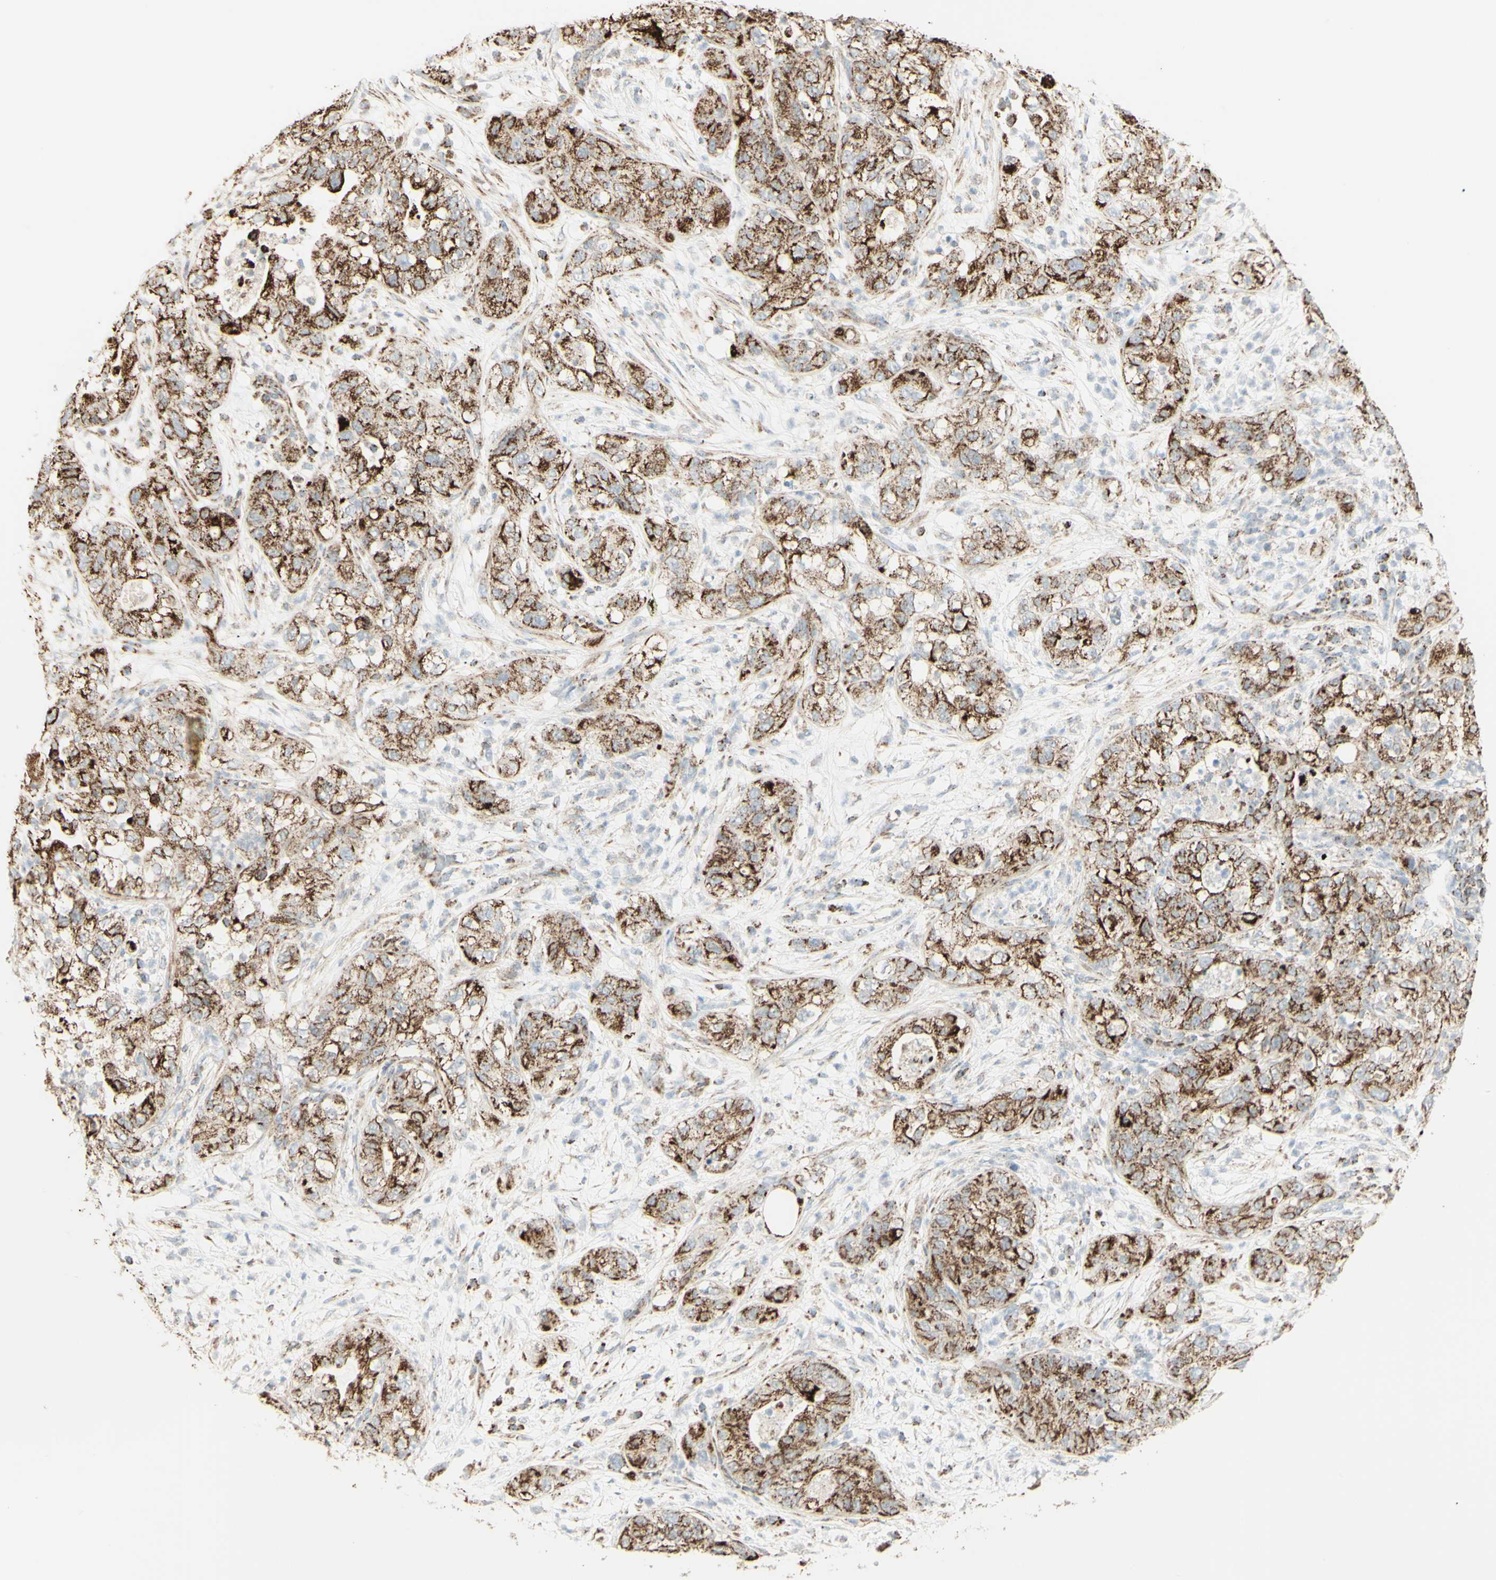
{"staining": {"intensity": "moderate", "quantity": ">75%", "location": "cytoplasmic/membranous"}, "tissue": "pancreatic cancer", "cell_type": "Tumor cells", "image_type": "cancer", "snomed": [{"axis": "morphology", "description": "Adenocarcinoma, NOS"}, {"axis": "topography", "description": "Pancreas"}], "caption": "There is medium levels of moderate cytoplasmic/membranous positivity in tumor cells of pancreatic cancer (adenocarcinoma), as demonstrated by immunohistochemical staining (brown color).", "gene": "LETM1", "patient": {"sex": "female", "age": 78}}